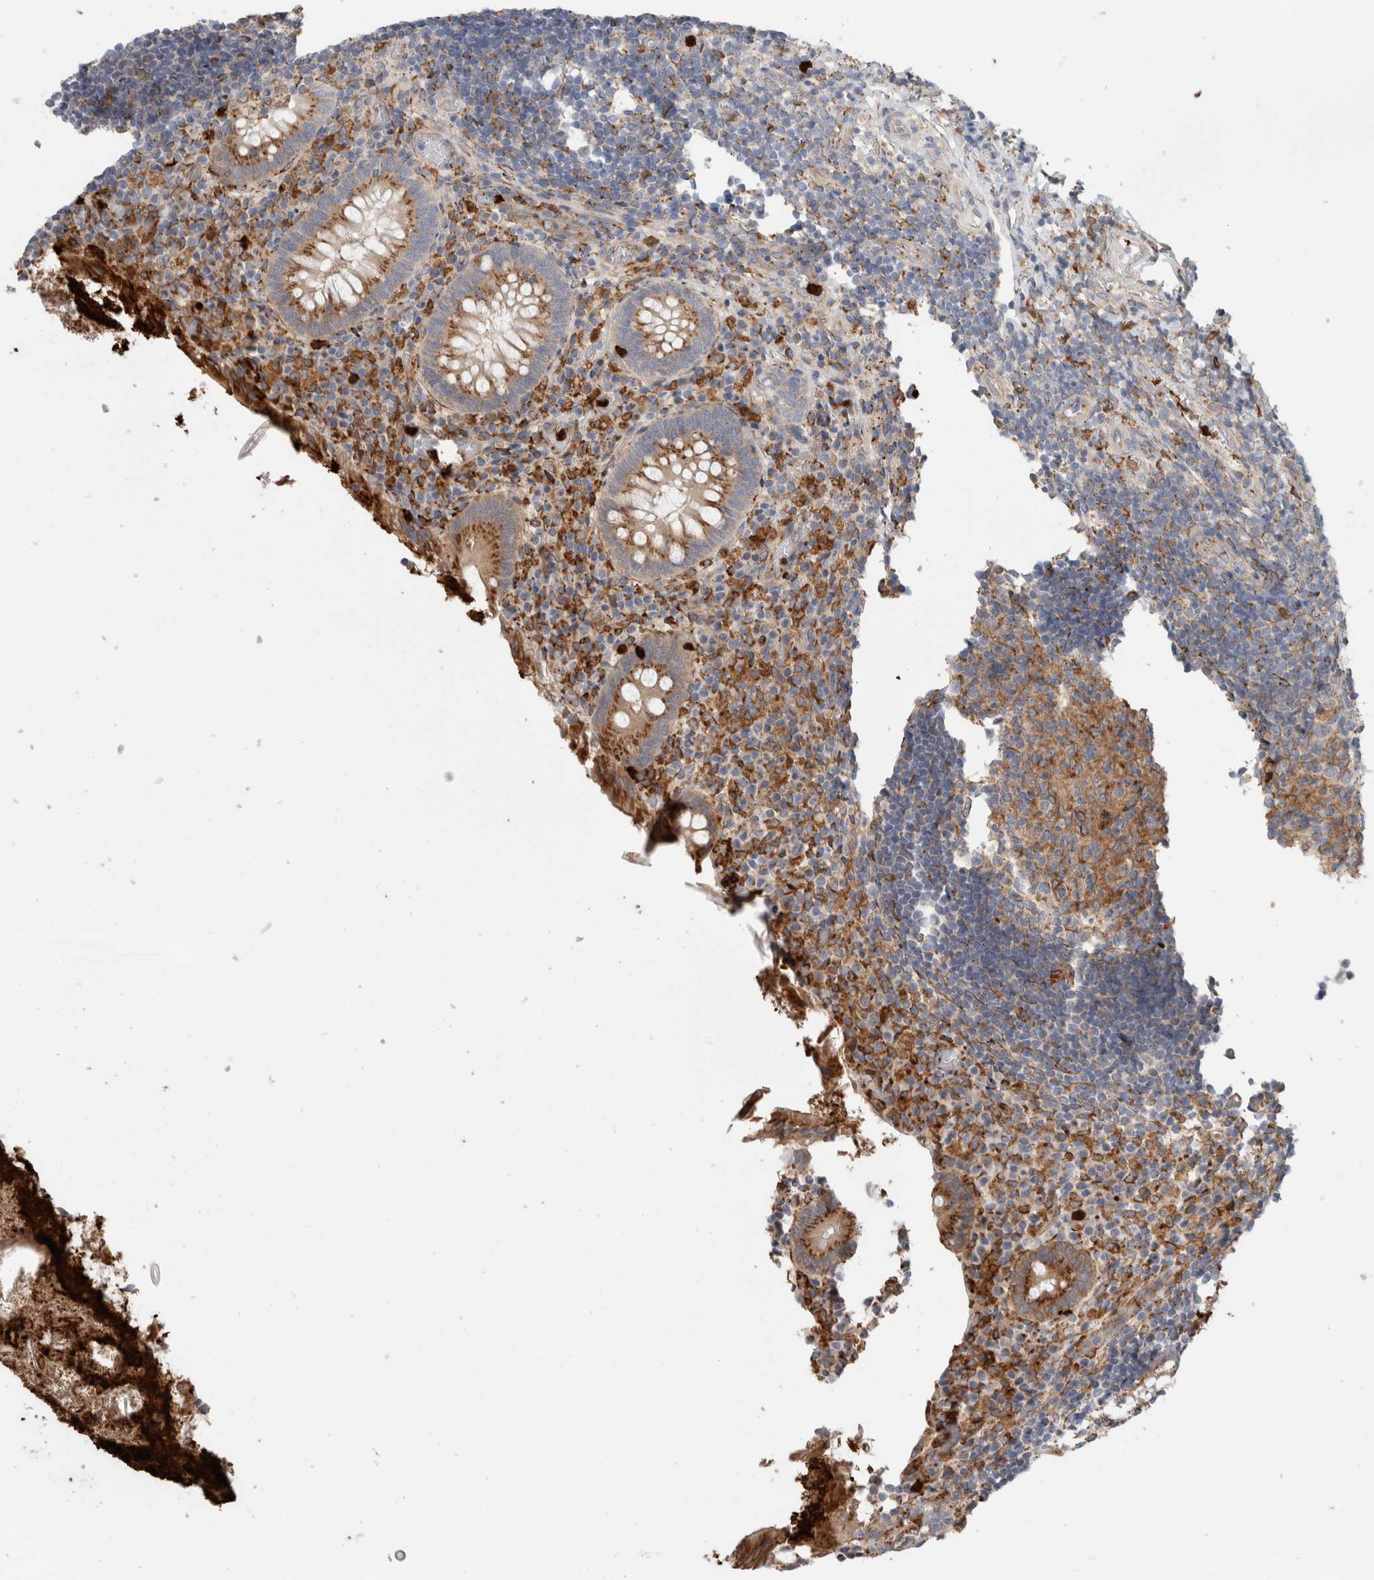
{"staining": {"intensity": "moderate", "quantity": "<25%", "location": "cytoplasmic/membranous"}, "tissue": "appendix", "cell_type": "Glandular cells", "image_type": "normal", "snomed": [{"axis": "morphology", "description": "Normal tissue, NOS"}, {"axis": "topography", "description": "Appendix"}], "caption": "IHC image of normal appendix stained for a protein (brown), which shows low levels of moderate cytoplasmic/membranous expression in approximately <25% of glandular cells.", "gene": "P4HA1", "patient": {"sex": "female", "age": 17}}